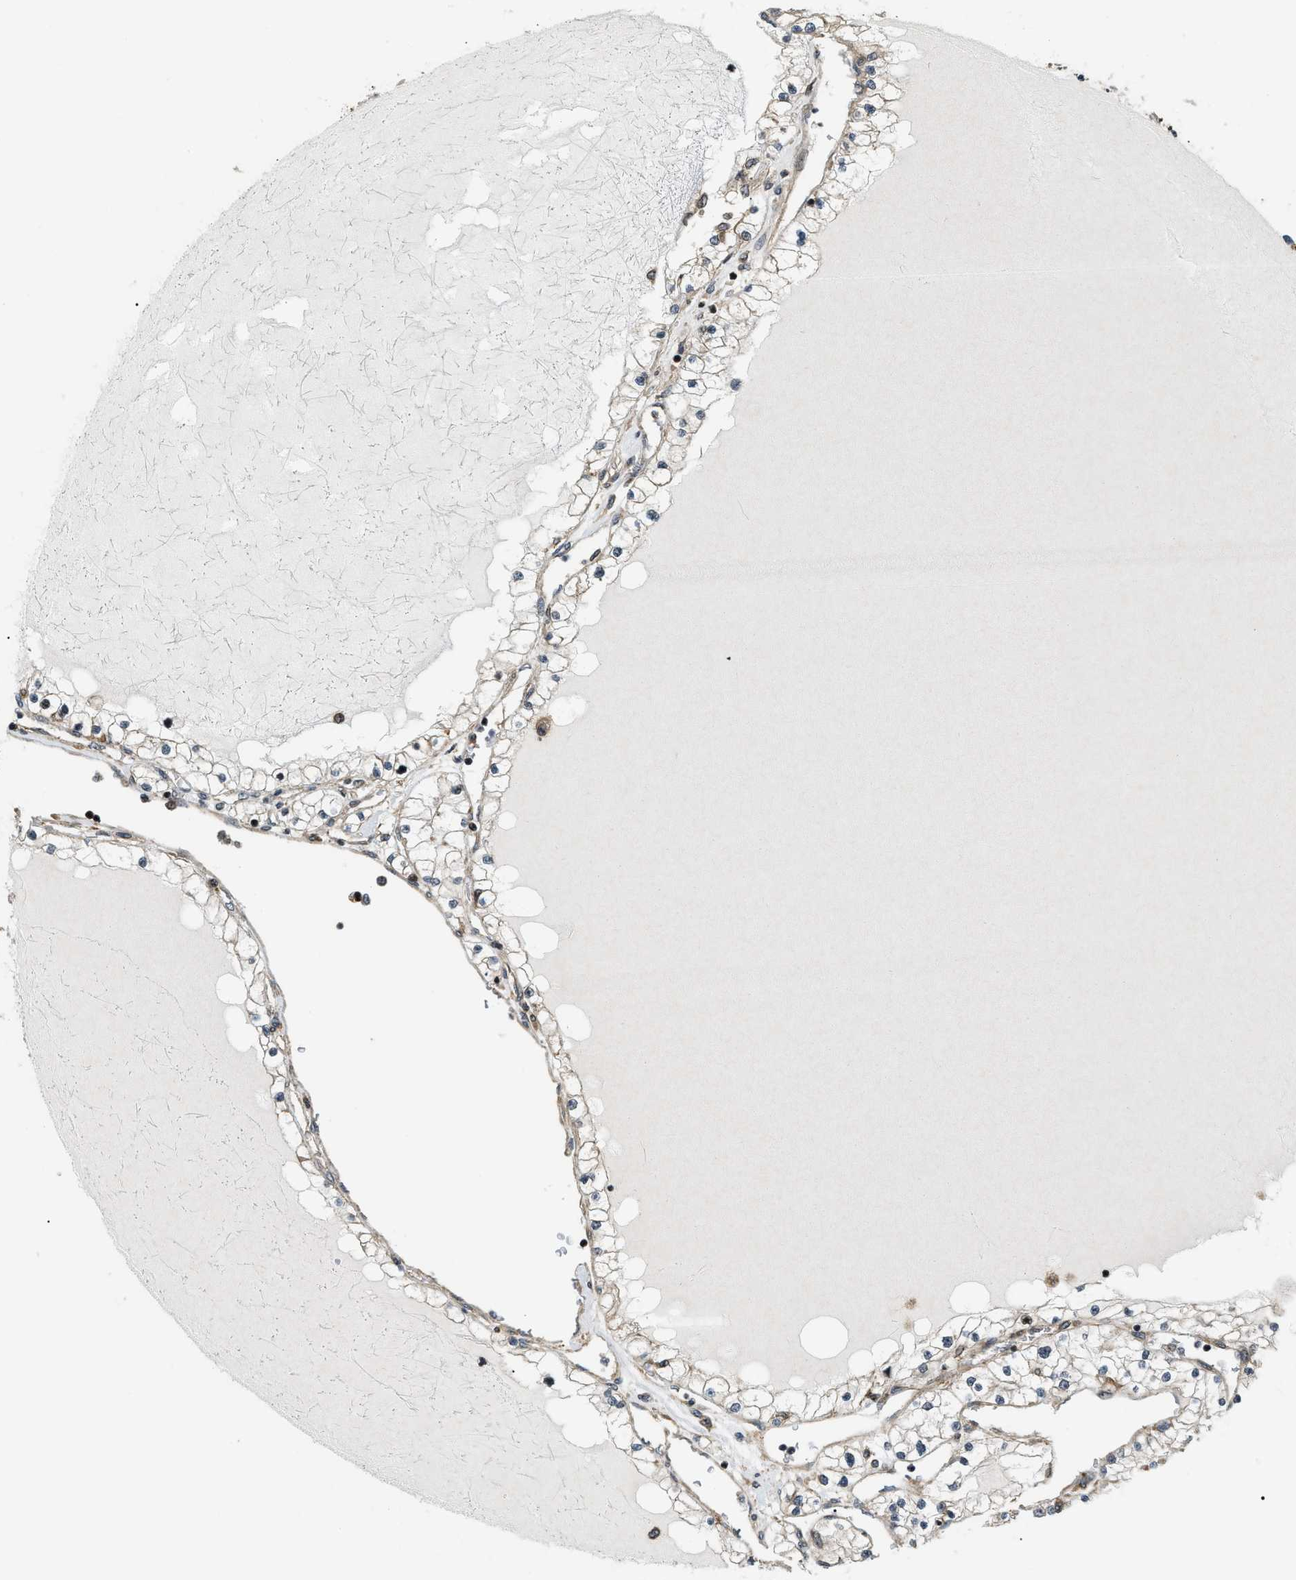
{"staining": {"intensity": "weak", "quantity": "25%-75%", "location": "cytoplasmic/membranous"}, "tissue": "renal cancer", "cell_type": "Tumor cells", "image_type": "cancer", "snomed": [{"axis": "morphology", "description": "Adenocarcinoma, NOS"}, {"axis": "topography", "description": "Kidney"}], "caption": "Weak cytoplasmic/membranous protein positivity is appreciated in about 25%-75% of tumor cells in adenocarcinoma (renal).", "gene": "LTA4H", "patient": {"sex": "male", "age": 68}}